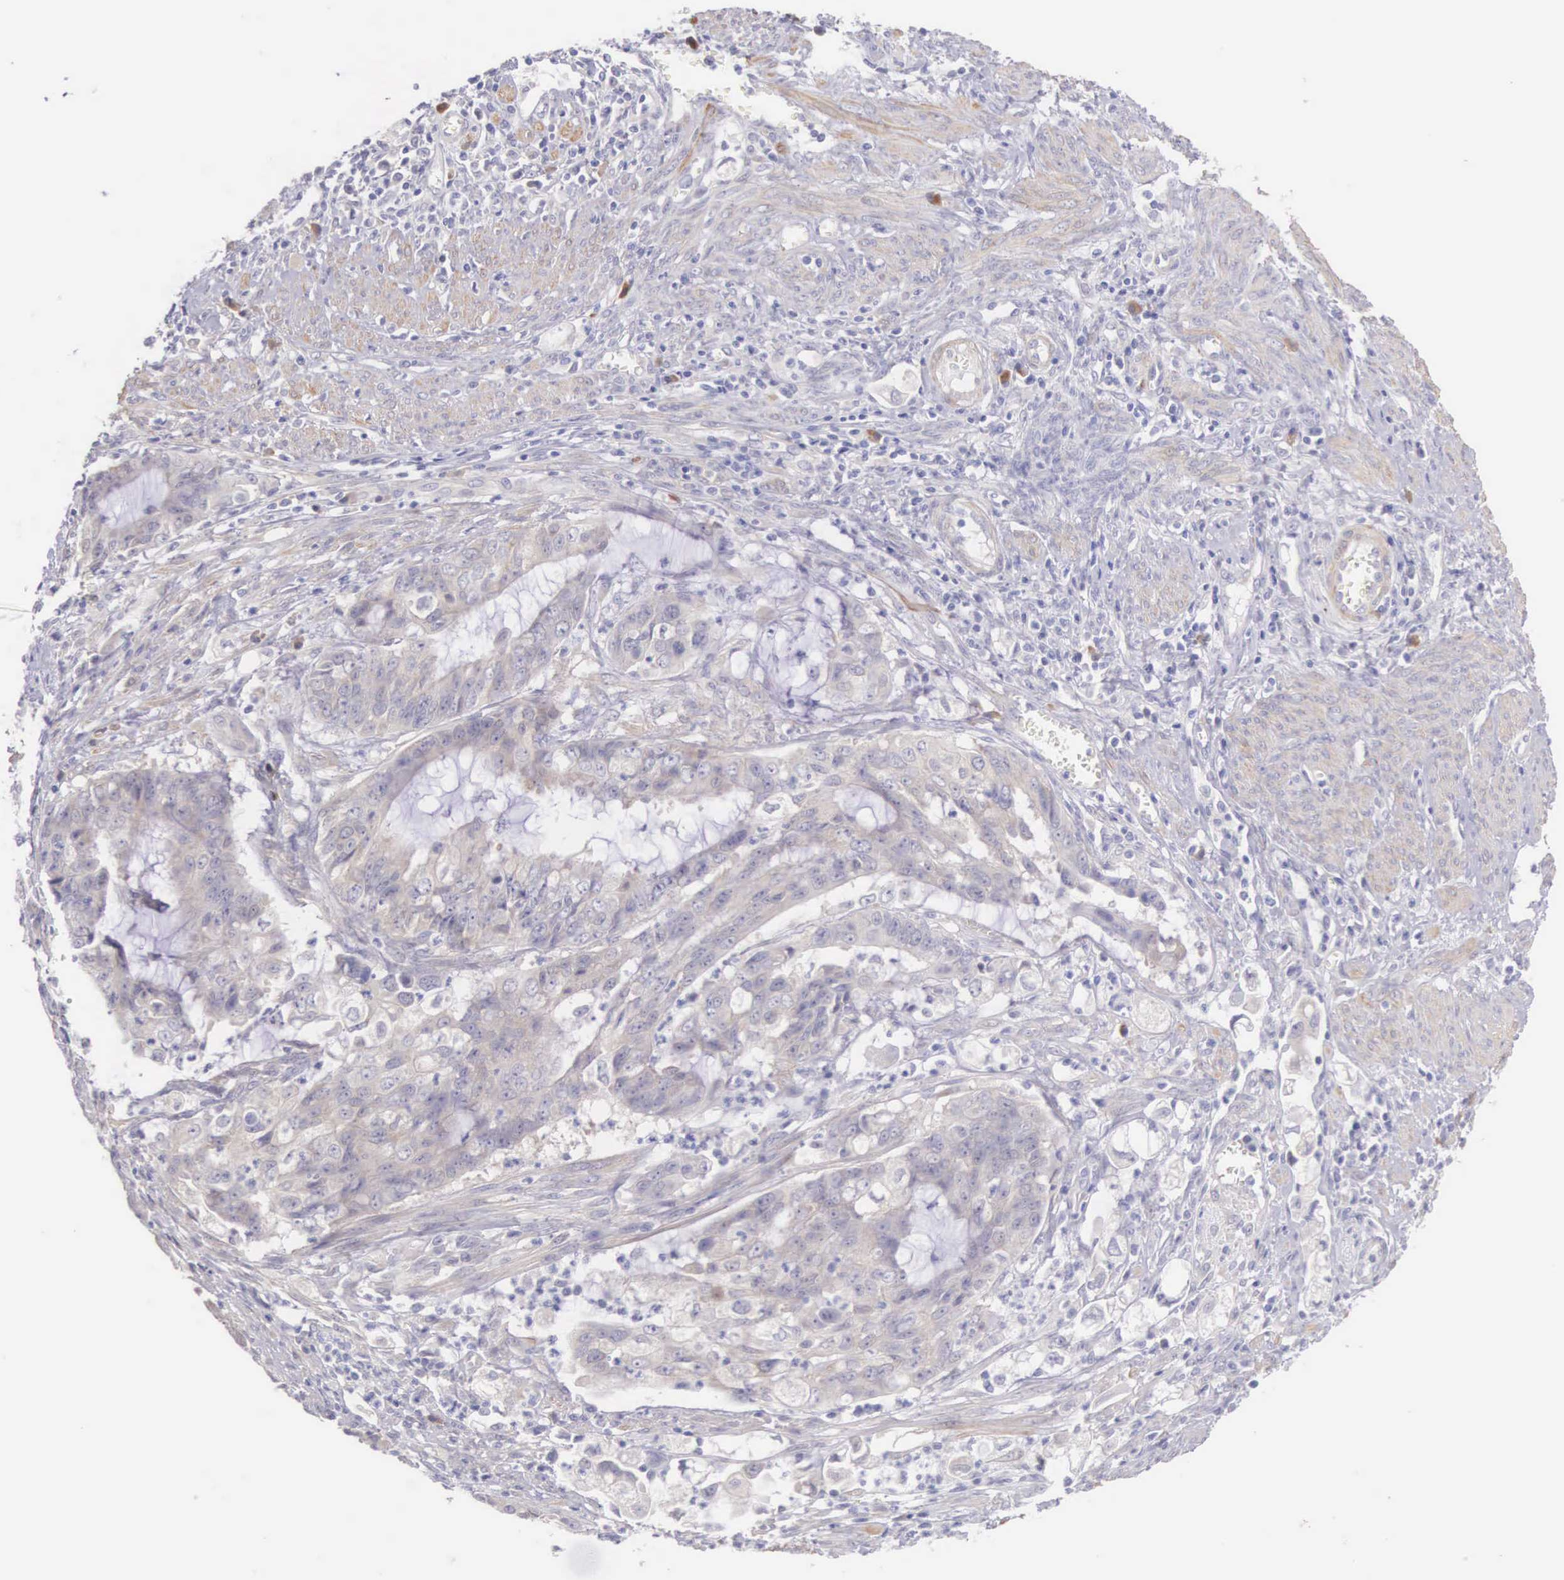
{"staining": {"intensity": "weak", "quantity": "25%-75%", "location": "cytoplasmic/membranous"}, "tissue": "endometrial cancer", "cell_type": "Tumor cells", "image_type": "cancer", "snomed": [{"axis": "morphology", "description": "Adenocarcinoma, NOS"}, {"axis": "topography", "description": "Endometrium"}], "caption": "Weak cytoplasmic/membranous expression for a protein is seen in about 25%-75% of tumor cells of endometrial cancer using immunohistochemistry.", "gene": "ARFGAP3", "patient": {"sex": "female", "age": 75}}